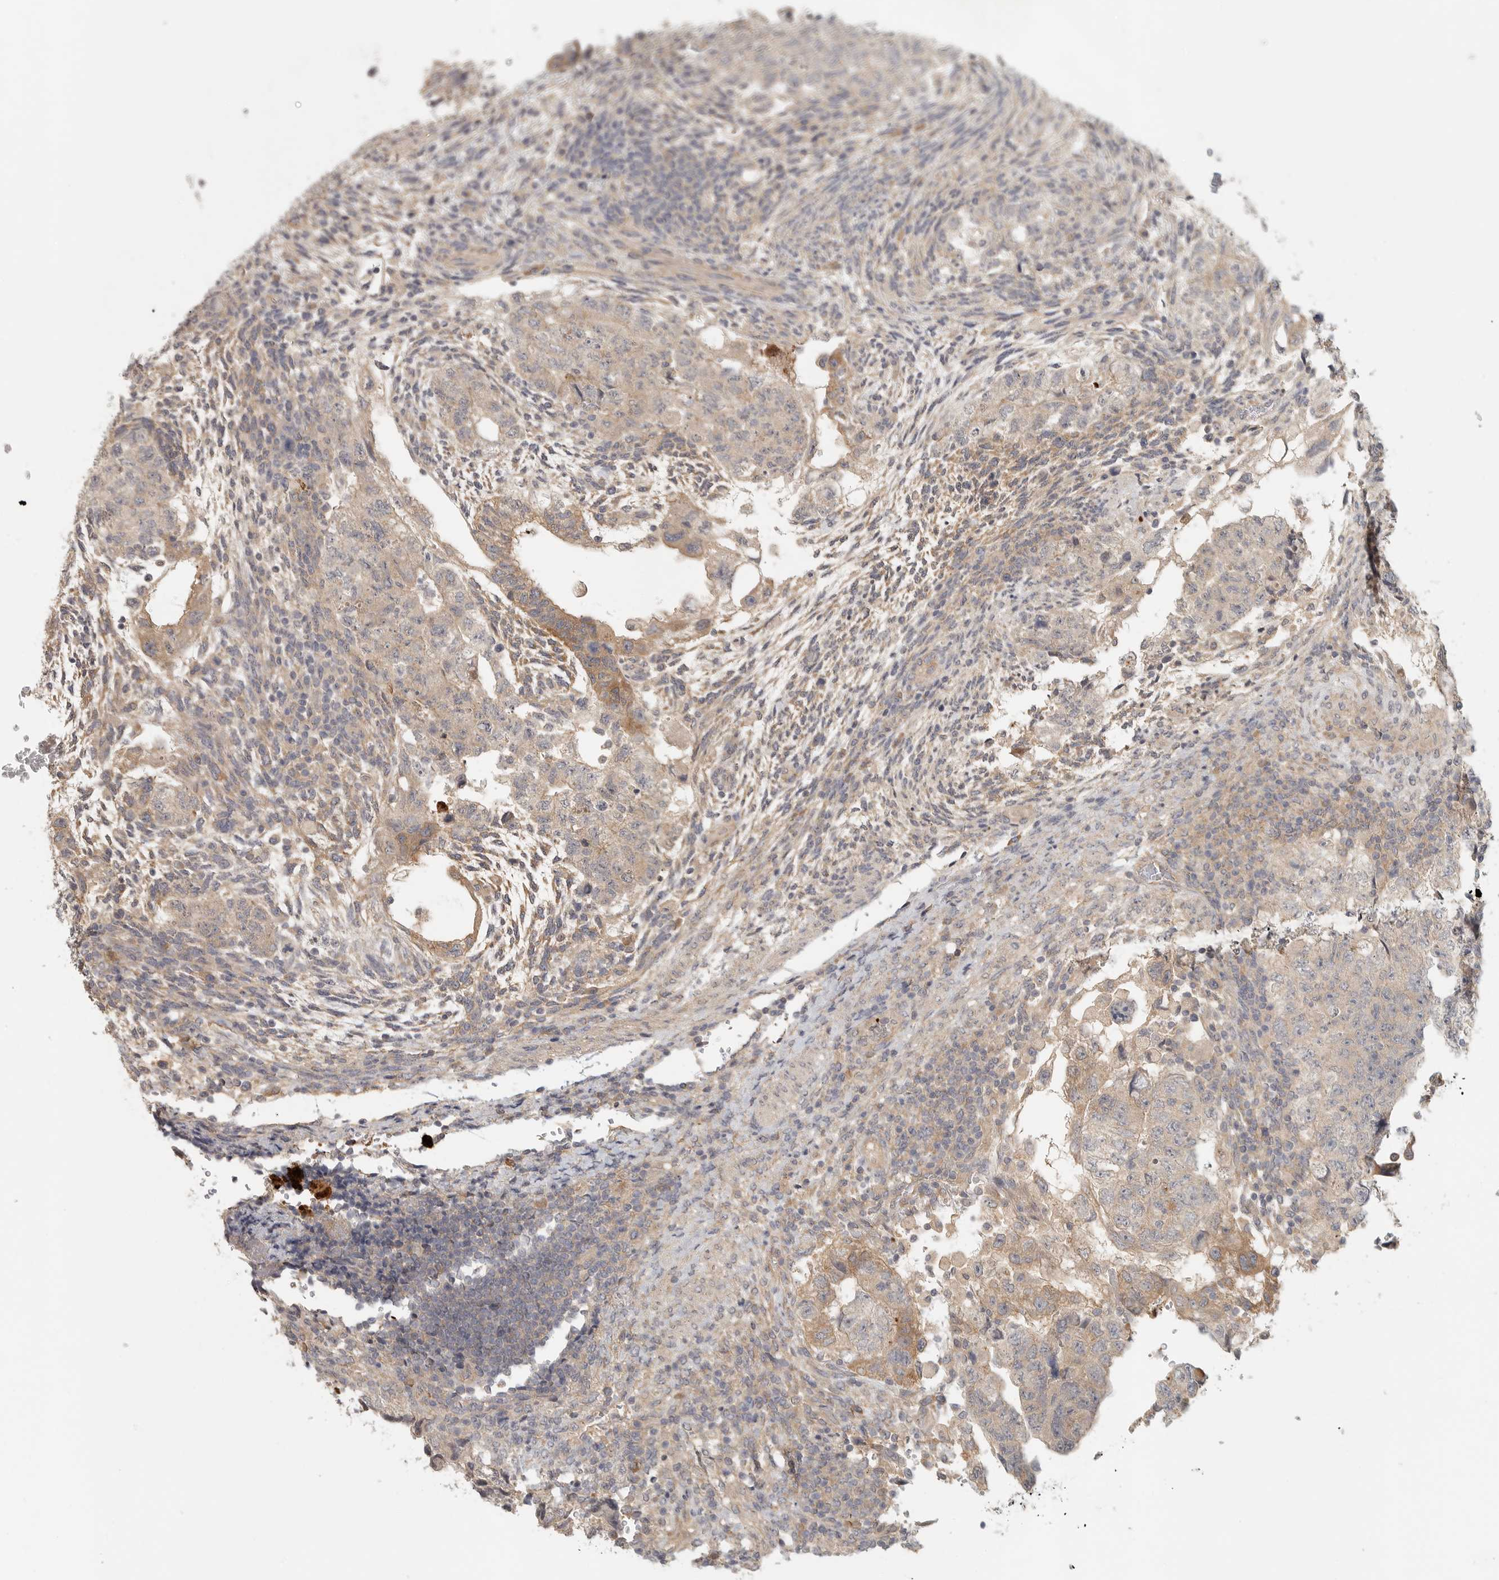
{"staining": {"intensity": "weak", "quantity": "25%-75%", "location": "cytoplasmic/membranous"}, "tissue": "testis cancer", "cell_type": "Tumor cells", "image_type": "cancer", "snomed": [{"axis": "morphology", "description": "Normal tissue, NOS"}, {"axis": "morphology", "description": "Carcinoma, Embryonal, NOS"}, {"axis": "topography", "description": "Testis"}], "caption": "A high-resolution photomicrograph shows immunohistochemistry staining of testis cancer, which exhibits weak cytoplasmic/membranous staining in about 25%-75% of tumor cells.", "gene": "HDAC6", "patient": {"sex": "male", "age": 36}}